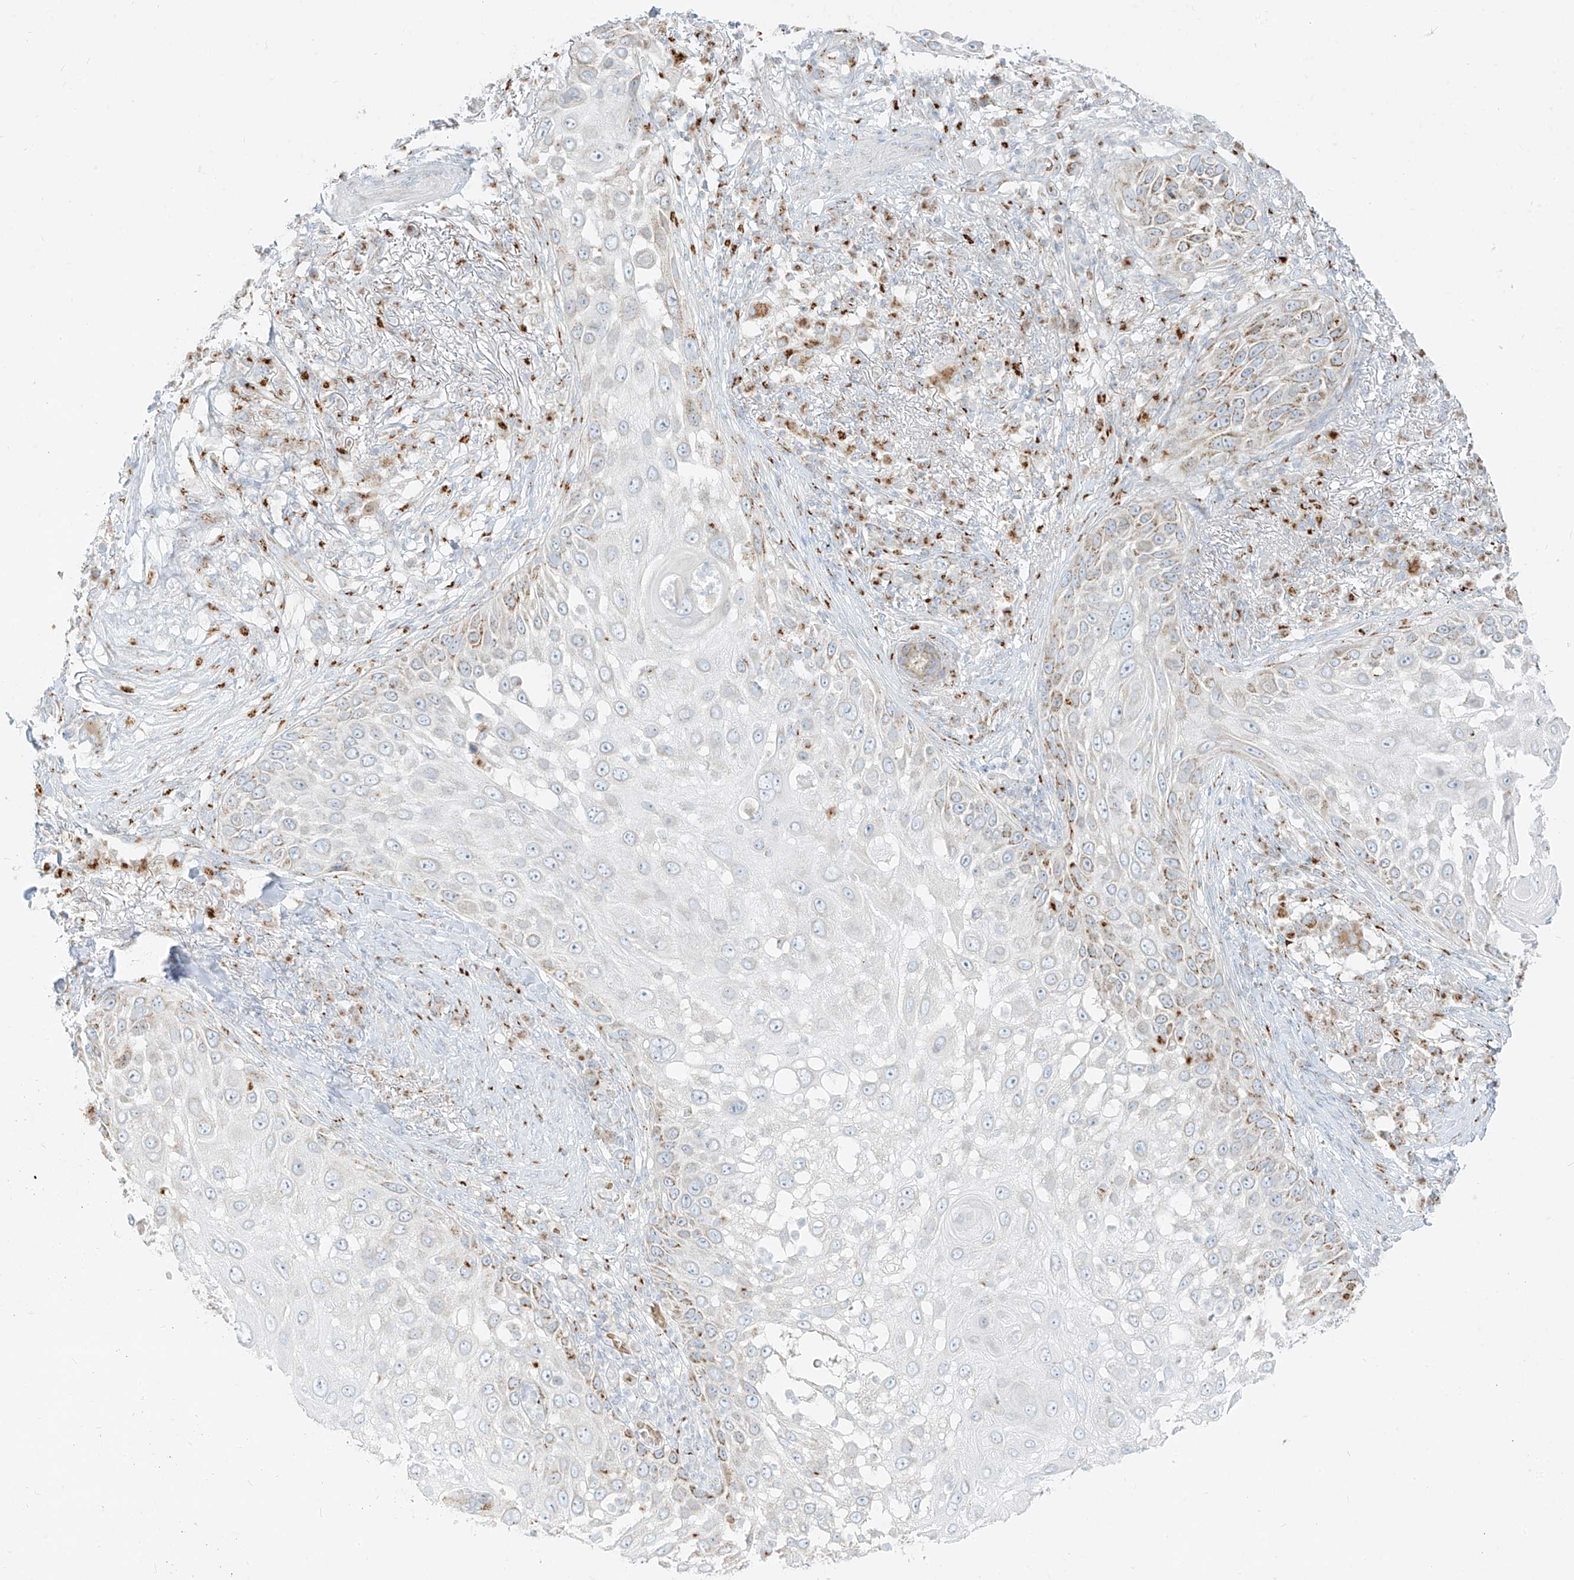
{"staining": {"intensity": "weak", "quantity": "25%-75%", "location": "cytoplasmic/membranous"}, "tissue": "skin cancer", "cell_type": "Tumor cells", "image_type": "cancer", "snomed": [{"axis": "morphology", "description": "Squamous cell carcinoma, NOS"}, {"axis": "topography", "description": "Skin"}], "caption": "This micrograph reveals IHC staining of skin cancer, with low weak cytoplasmic/membranous staining in about 25%-75% of tumor cells.", "gene": "TMEM87B", "patient": {"sex": "female", "age": 44}}